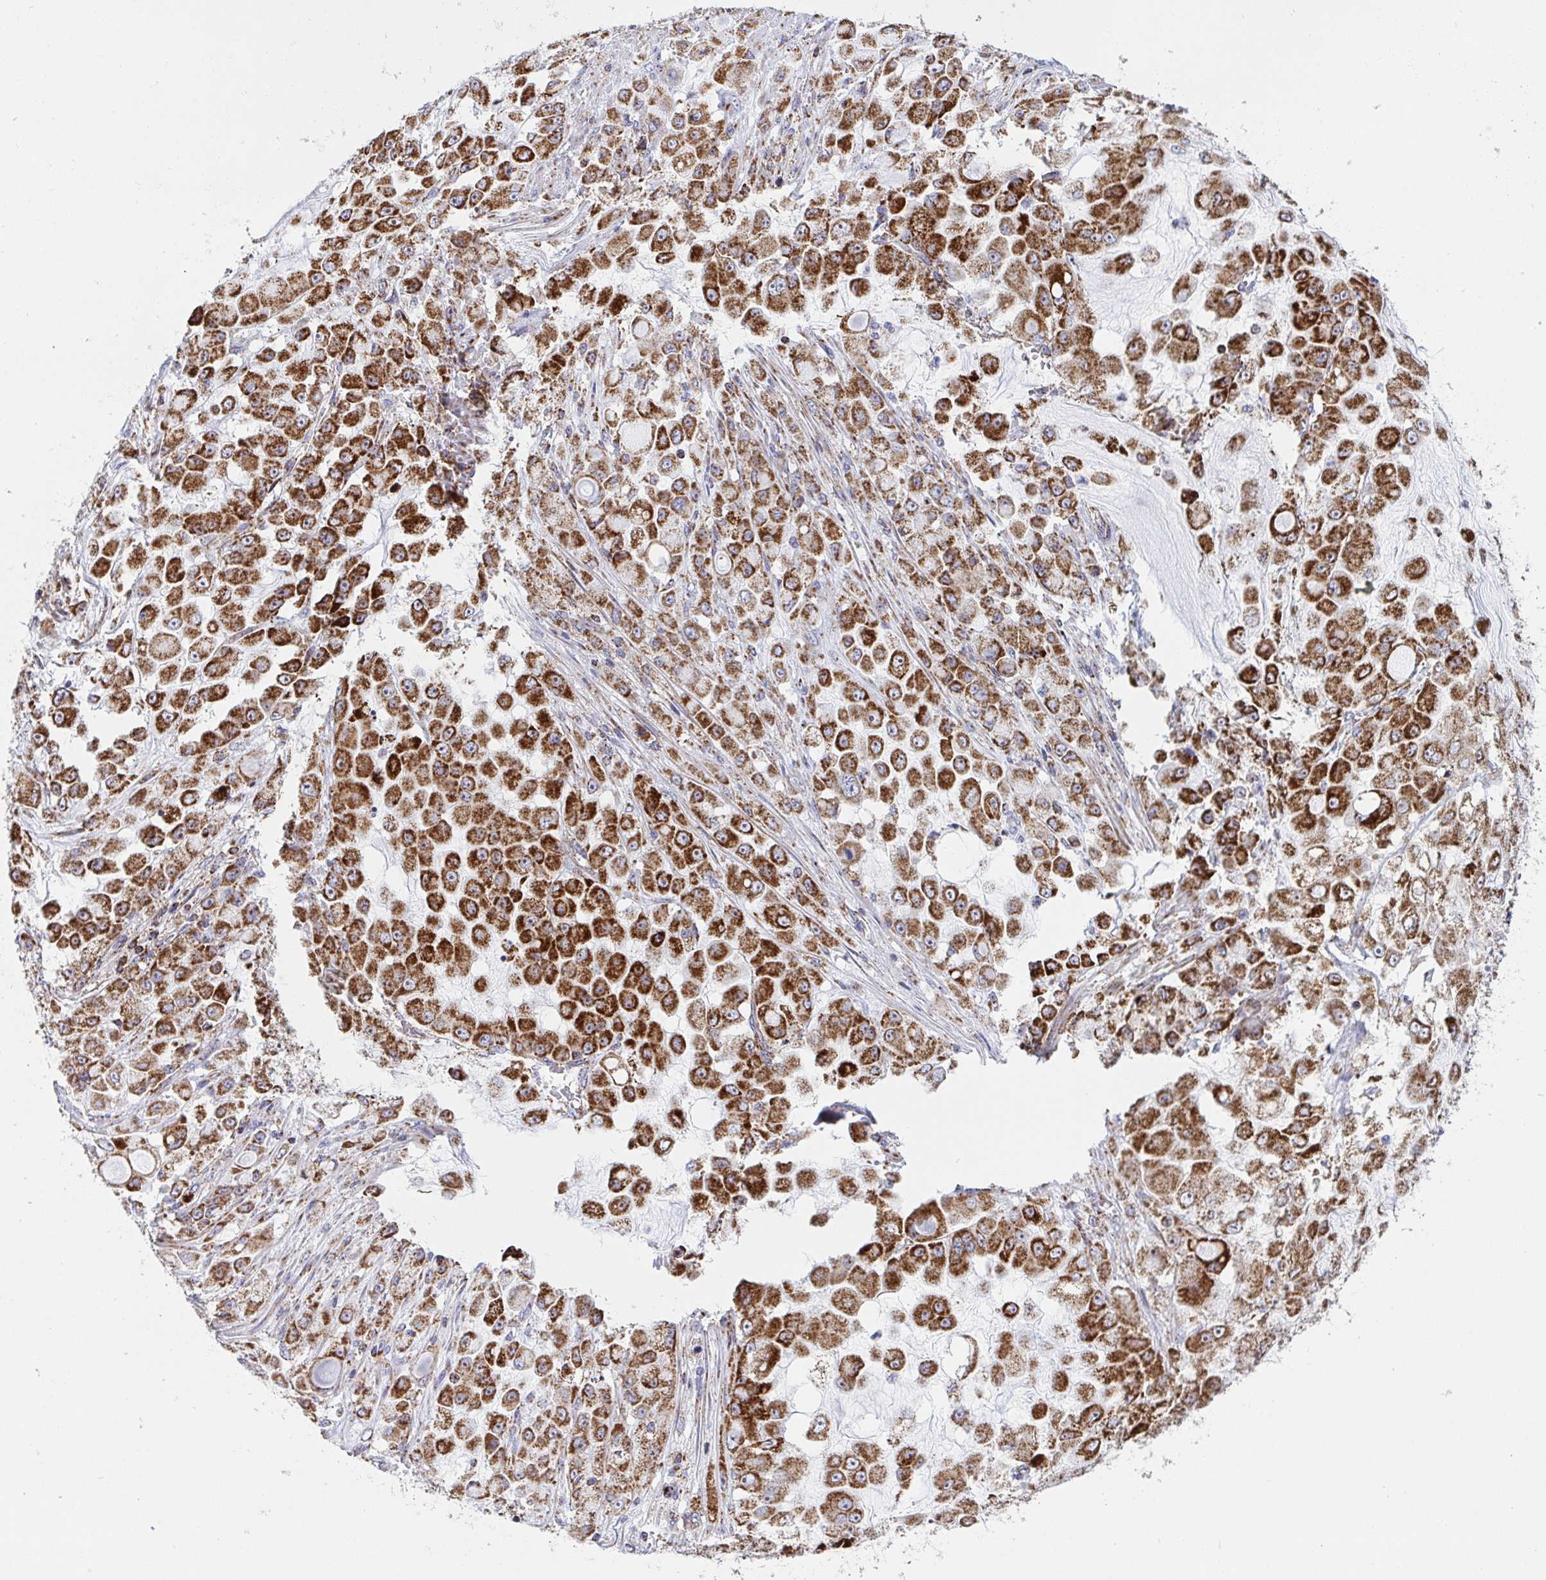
{"staining": {"intensity": "strong", "quantity": ">75%", "location": "cytoplasmic/membranous"}, "tissue": "stomach cancer", "cell_type": "Tumor cells", "image_type": "cancer", "snomed": [{"axis": "morphology", "description": "Adenocarcinoma, NOS"}, {"axis": "topography", "description": "Stomach"}], "caption": "Immunohistochemistry of stomach cancer shows high levels of strong cytoplasmic/membranous staining in about >75% of tumor cells.", "gene": "ATP5MJ", "patient": {"sex": "female", "age": 76}}